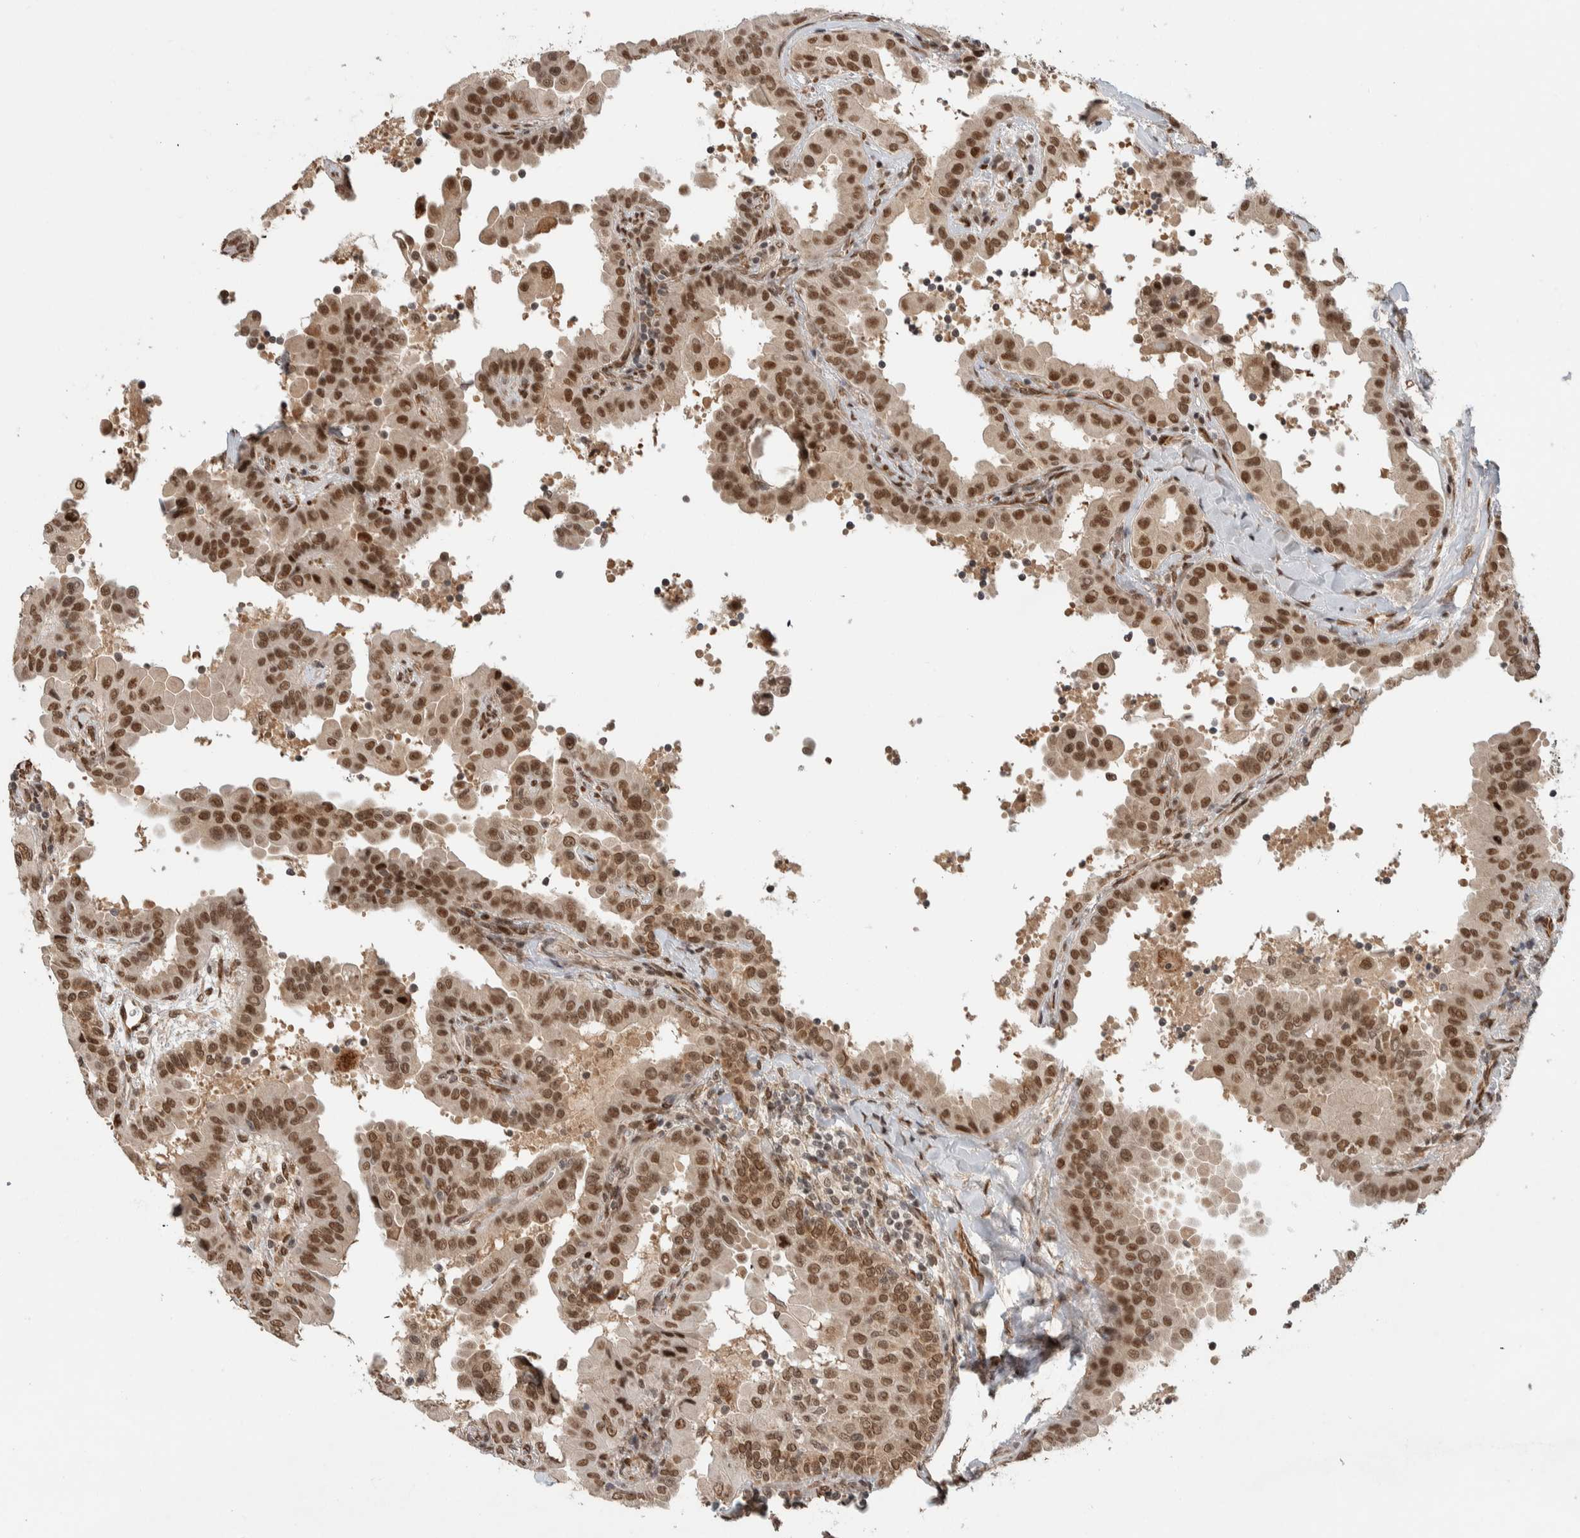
{"staining": {"intensity": "moderate", "quantity": ">75%", "location": "nuclear"}, "tissue": "thyroid cancer", "cell_type": "Tumor cells", "image_type": "cancer", "snomed": [{"axis": "morphology", "description": "Papillary adenocarcinoma, NOS"}, {"axis": "topography", "description": "Thyroid gland"}], "caption": "The micrograph demonstrates immunohistochemical staining of thyroid cancer. There is moderate nuclear positivity is seen in about >75% of tumor cells.", "gene": "TNRC18", "patient": {"sex": "male", "age": 33}}